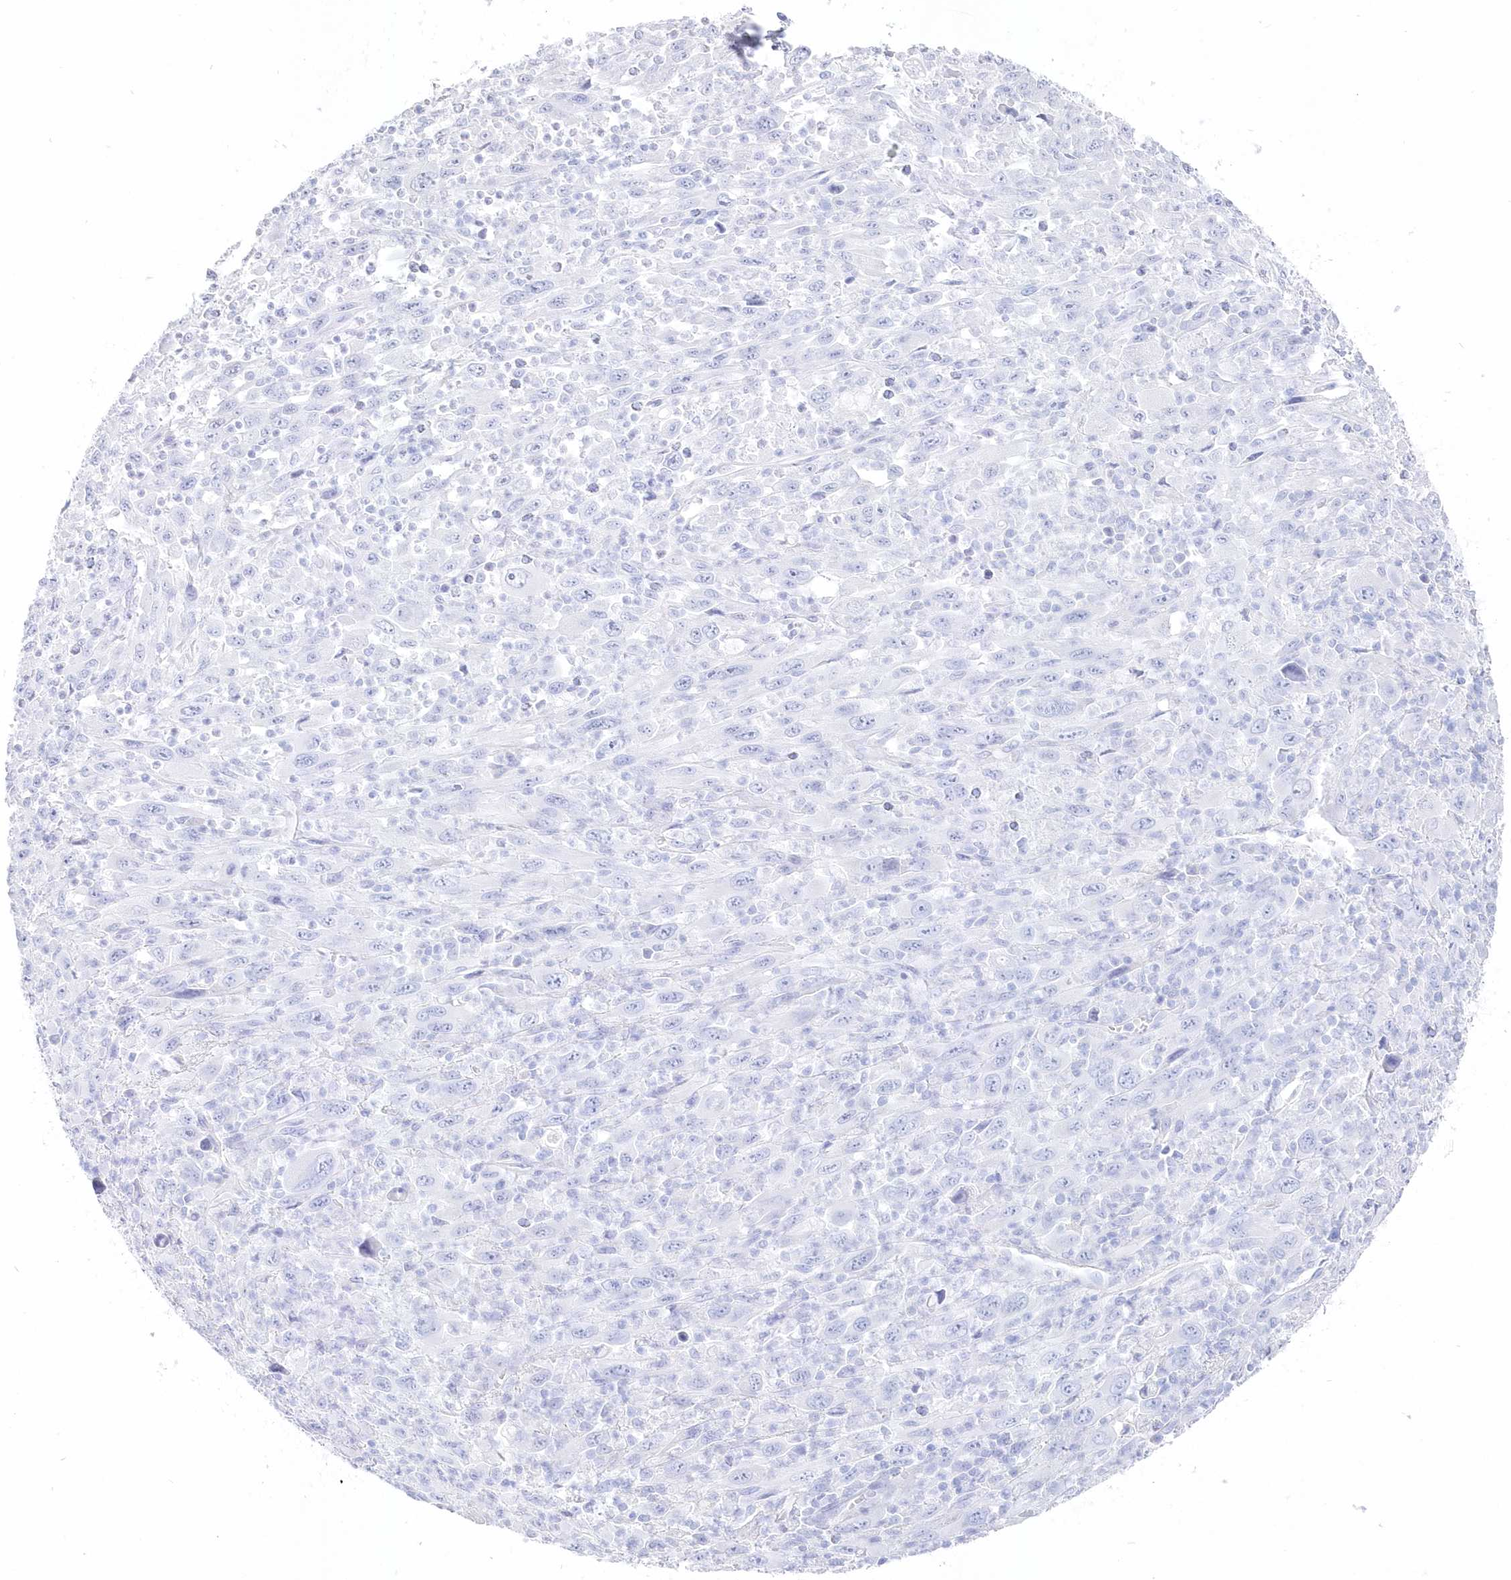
{"staining": {"intensity": "negative", "quantity": "none", "location": "none"}, "tissue": "melanoma", "cell_type": "Tumor cells", "image_type": "cancer", "snomed": [{"axis": "morphology", "description": "Malignant melanoma, Metastatic site"}, {"axis": "topography", "description": "Skin"}], "caption": "A micrograph of malignant melanoma (metastatic site) stained for a protein reveals no brown staining in tumor cells.", "gene": "CSNK1G2", "patient": {"sex": "female", "age": 56}}